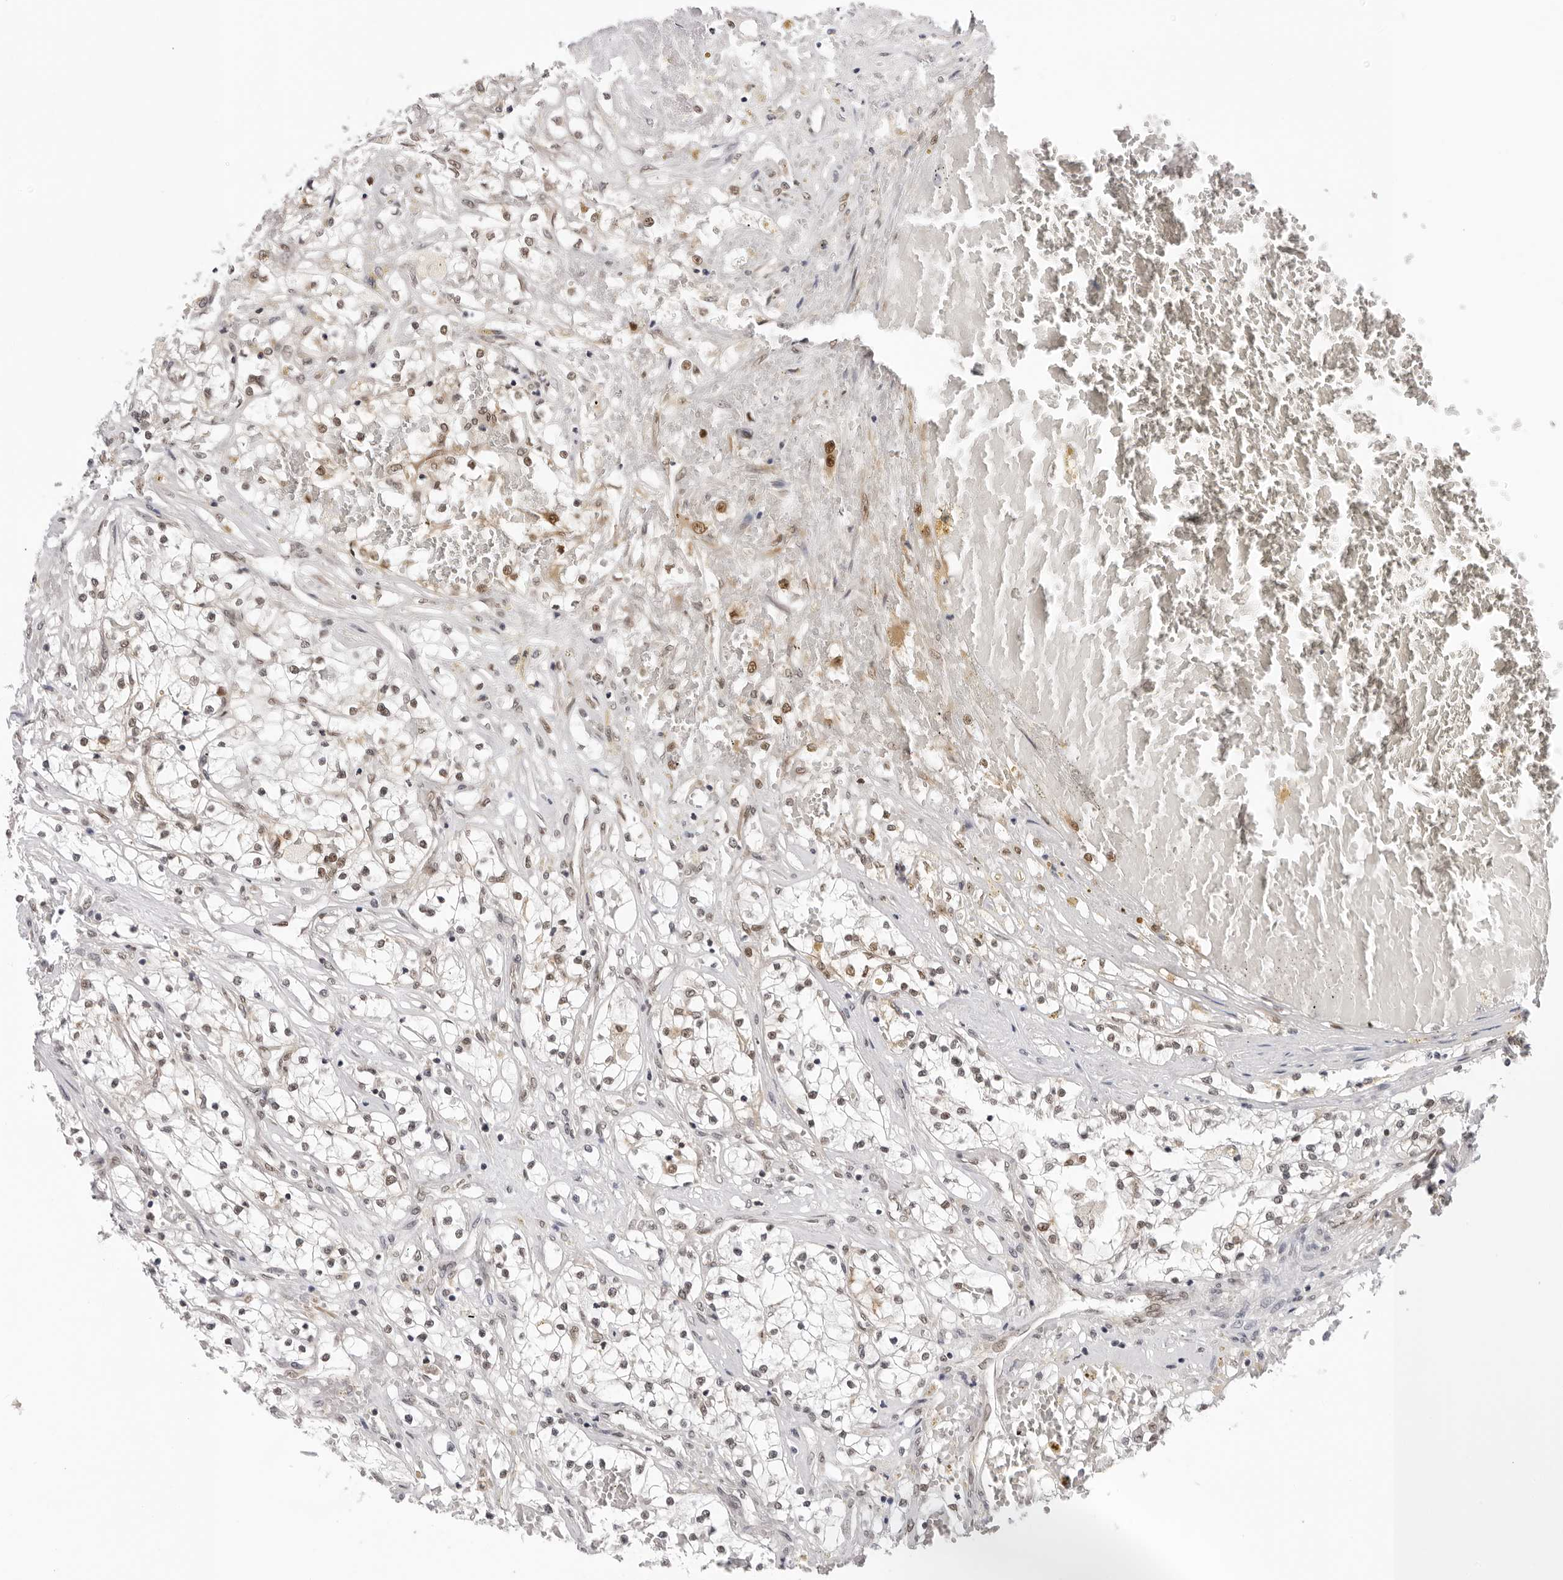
{"staining": {"intensity": "weak", "quantity": "25%-75%", "location": "cytoplasmic/membranous"}, "tissue": "renal cancer", "cell_type": "Tumor cells", "image_type": "cancer", "snomed": [{"axis": "morphology", "description": "Normal tissue, NOS"}, {"axis": "morphology", "description": "Adenocarcinoma, NOS"}, {"axis": "topography", "description": "Kidney"}], "caption": "About 25%-75% of tumor cells in human renal cancer (adenocarcinoma) reveal weak cytoplasmic/membranous protein expression as visualized by brown immunohistochemical staining.", "gene": "WDR77", "patient": {"sex": "male", "age": 68}}